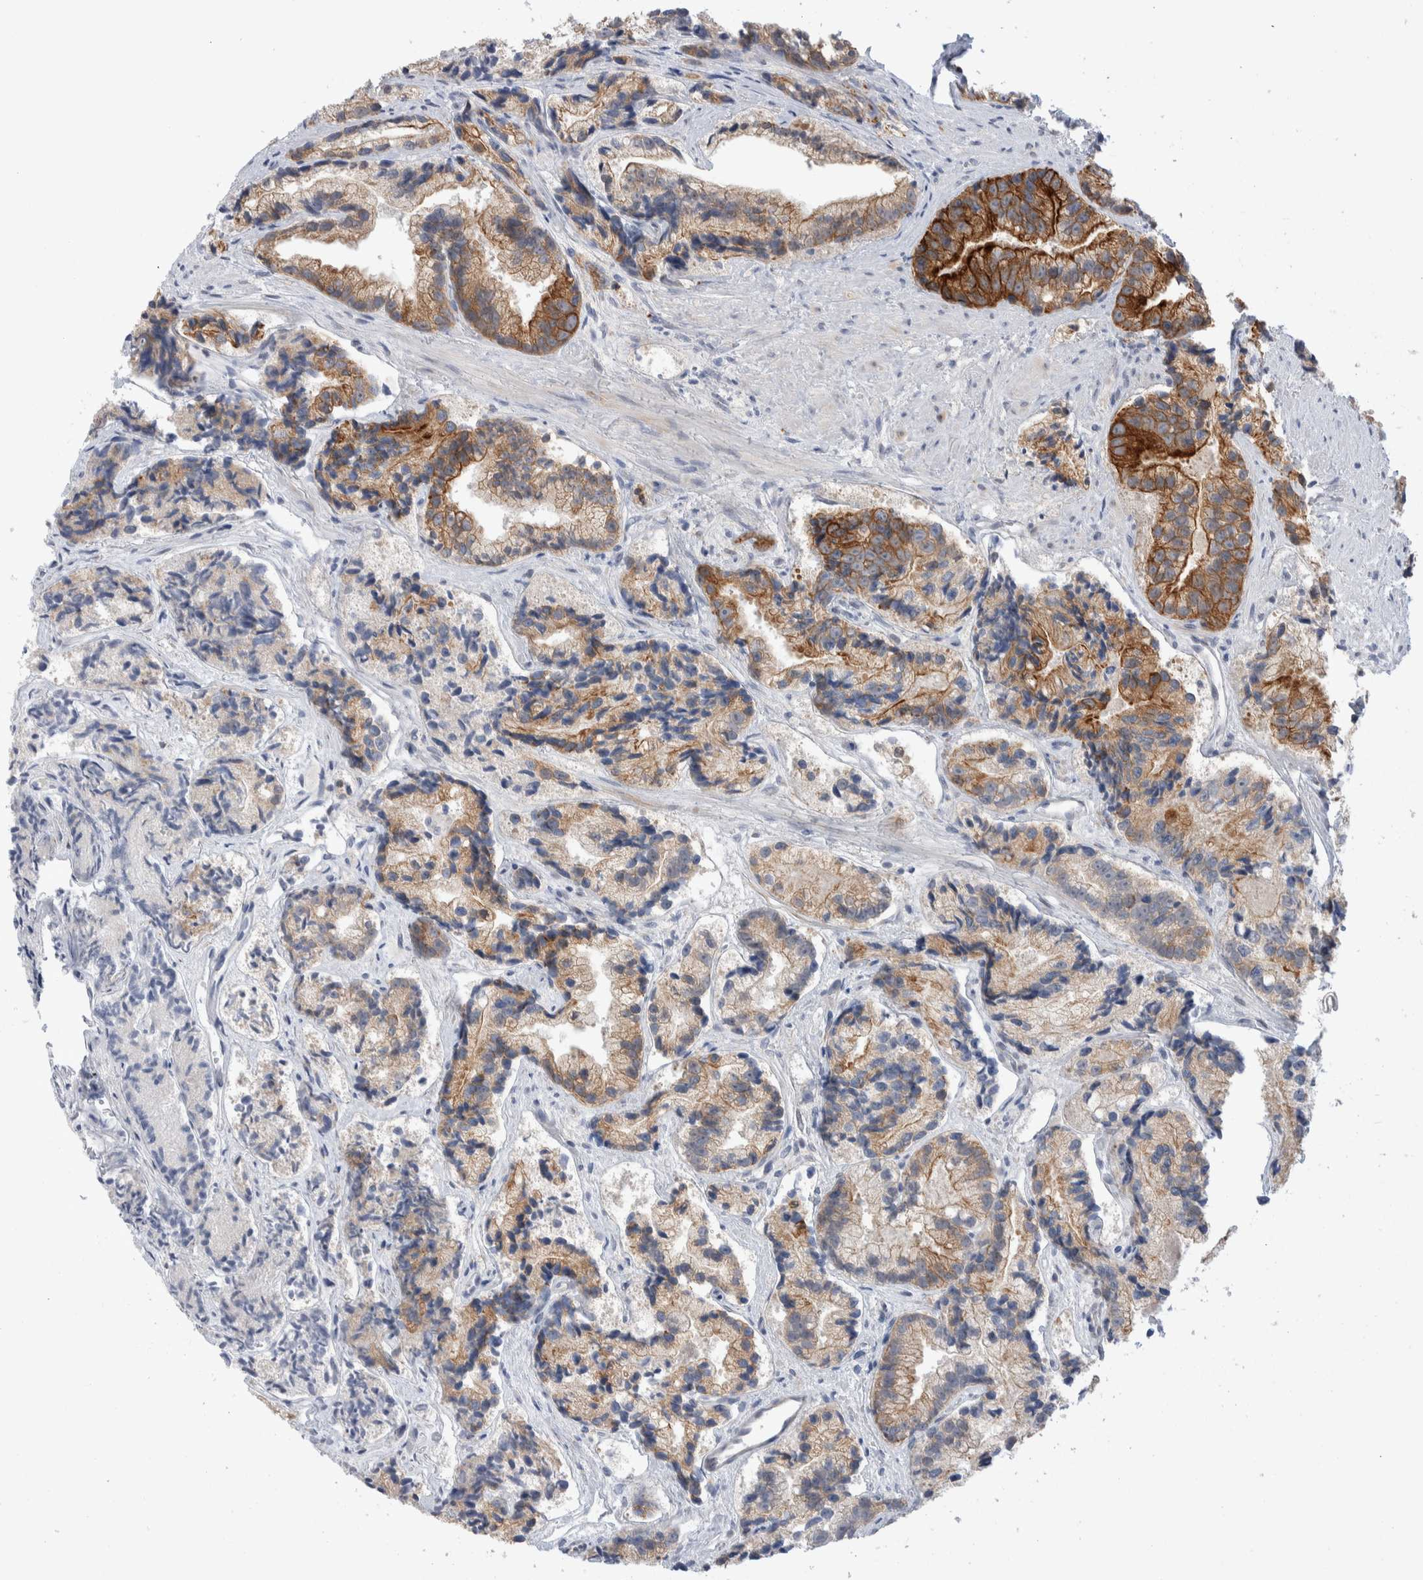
{"staining": {"intensity": "moderate", "quantity": "25%-75%", "location": "cytoplasmic/membranous"}, "tissue": "prostate cancer", "cell_type": "Tumor cells", "image_type": "cancer", "snomed": [{"axis": "morphology", "description": "Adenocarcinoma, Low grade"}, {"axis": "topography", "description": "Prostate"}], "caption": "Prostate cancer (adenocarcinoma (low-grade)) was stained to show a protein in brown. There is medium levels of moderate cytoplasmic/membranous staining in approximately 25%-75% of tumor cells.", "gene": "C1orf112", "patient": {"sex": "male", "age": 89}}